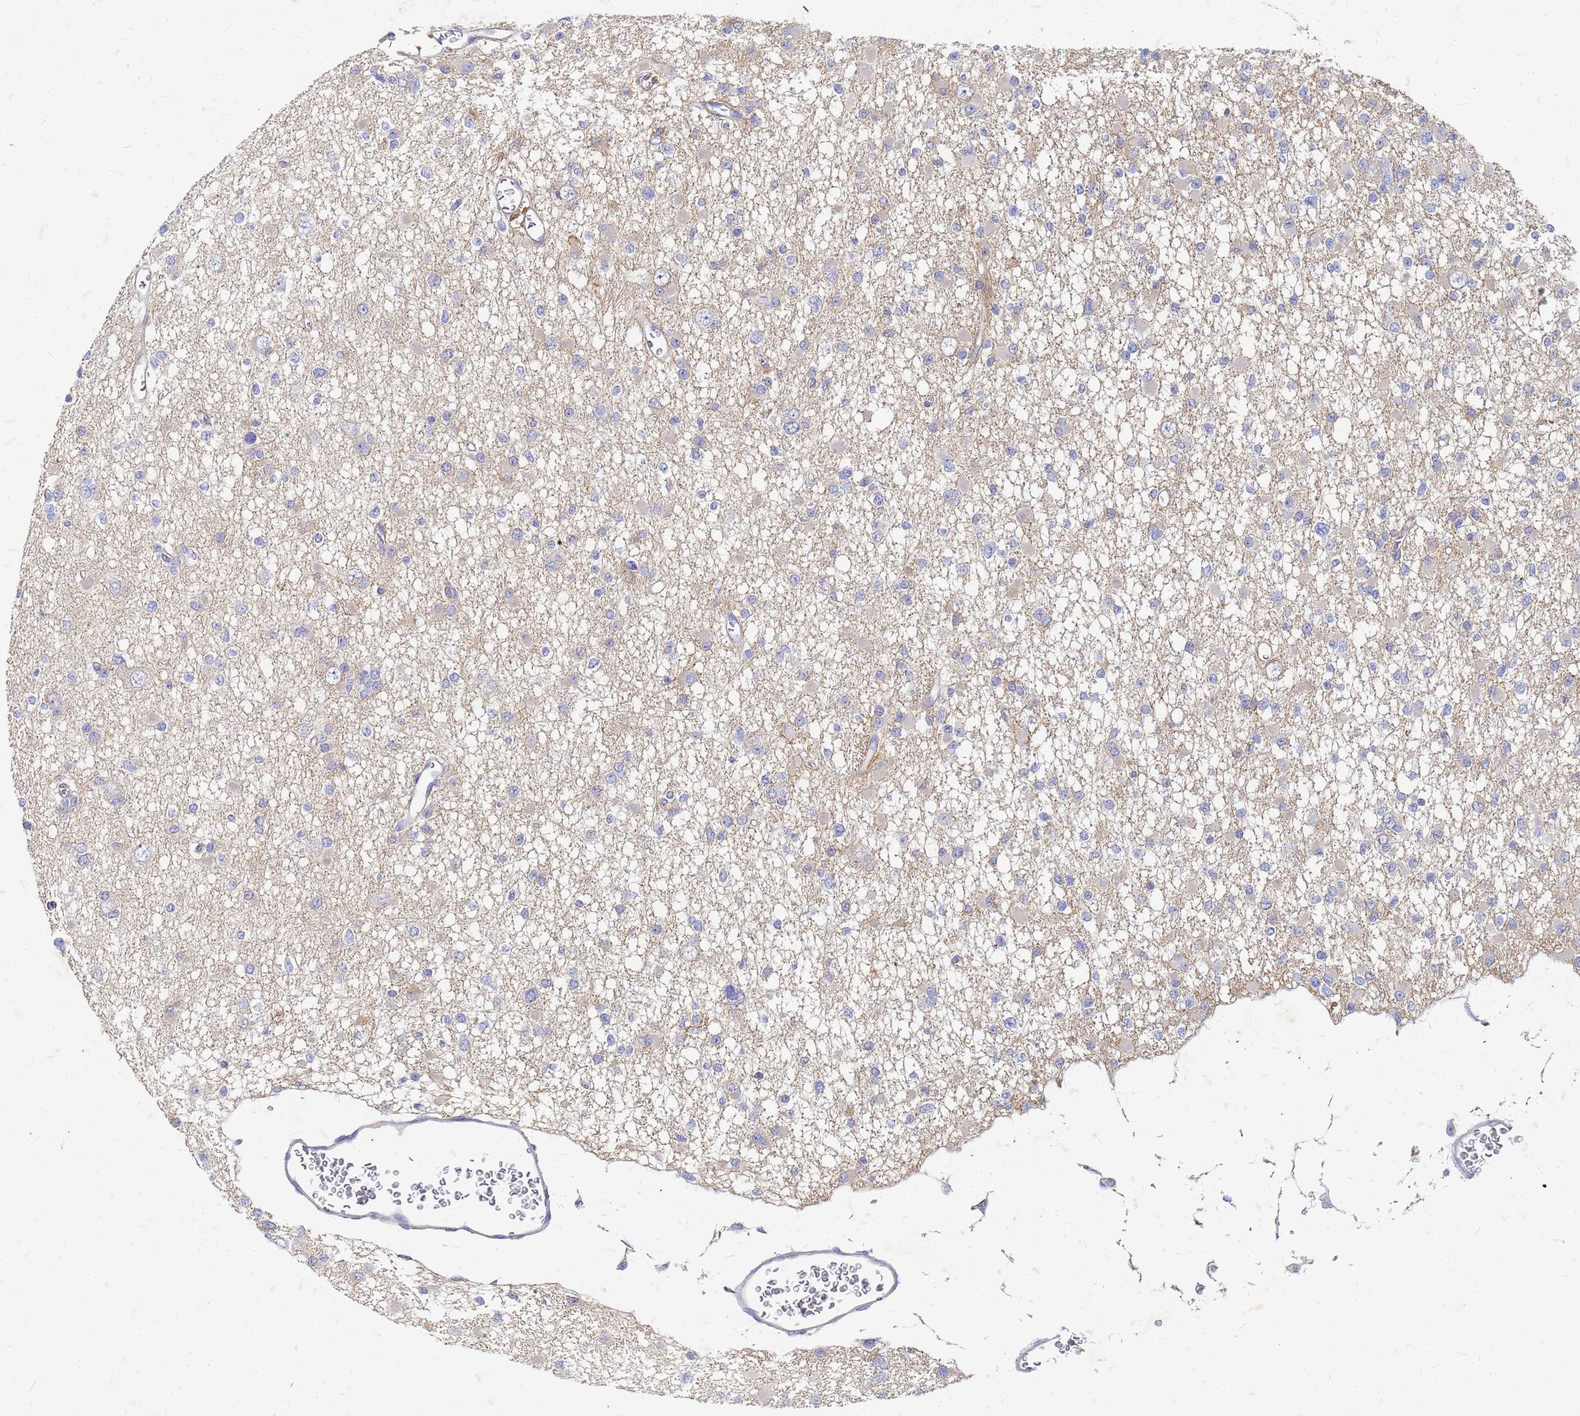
{"staining": {"intensity": "negative", "quantity": "none", "location": "none"}, "tissue": "glioma", "cell_type": "Tumor cells", "image_type": "cancer", "snomed": [{"axis": "morphology", "description": "Glioma, malignant, Low grade"}, {"axis": "topography", "description": "Brain"}], "caption": "There is no significant staining in tumor cells of glioma.", "gene": "TRIM64B", "patient": {"sex": "female", "age": 22}}